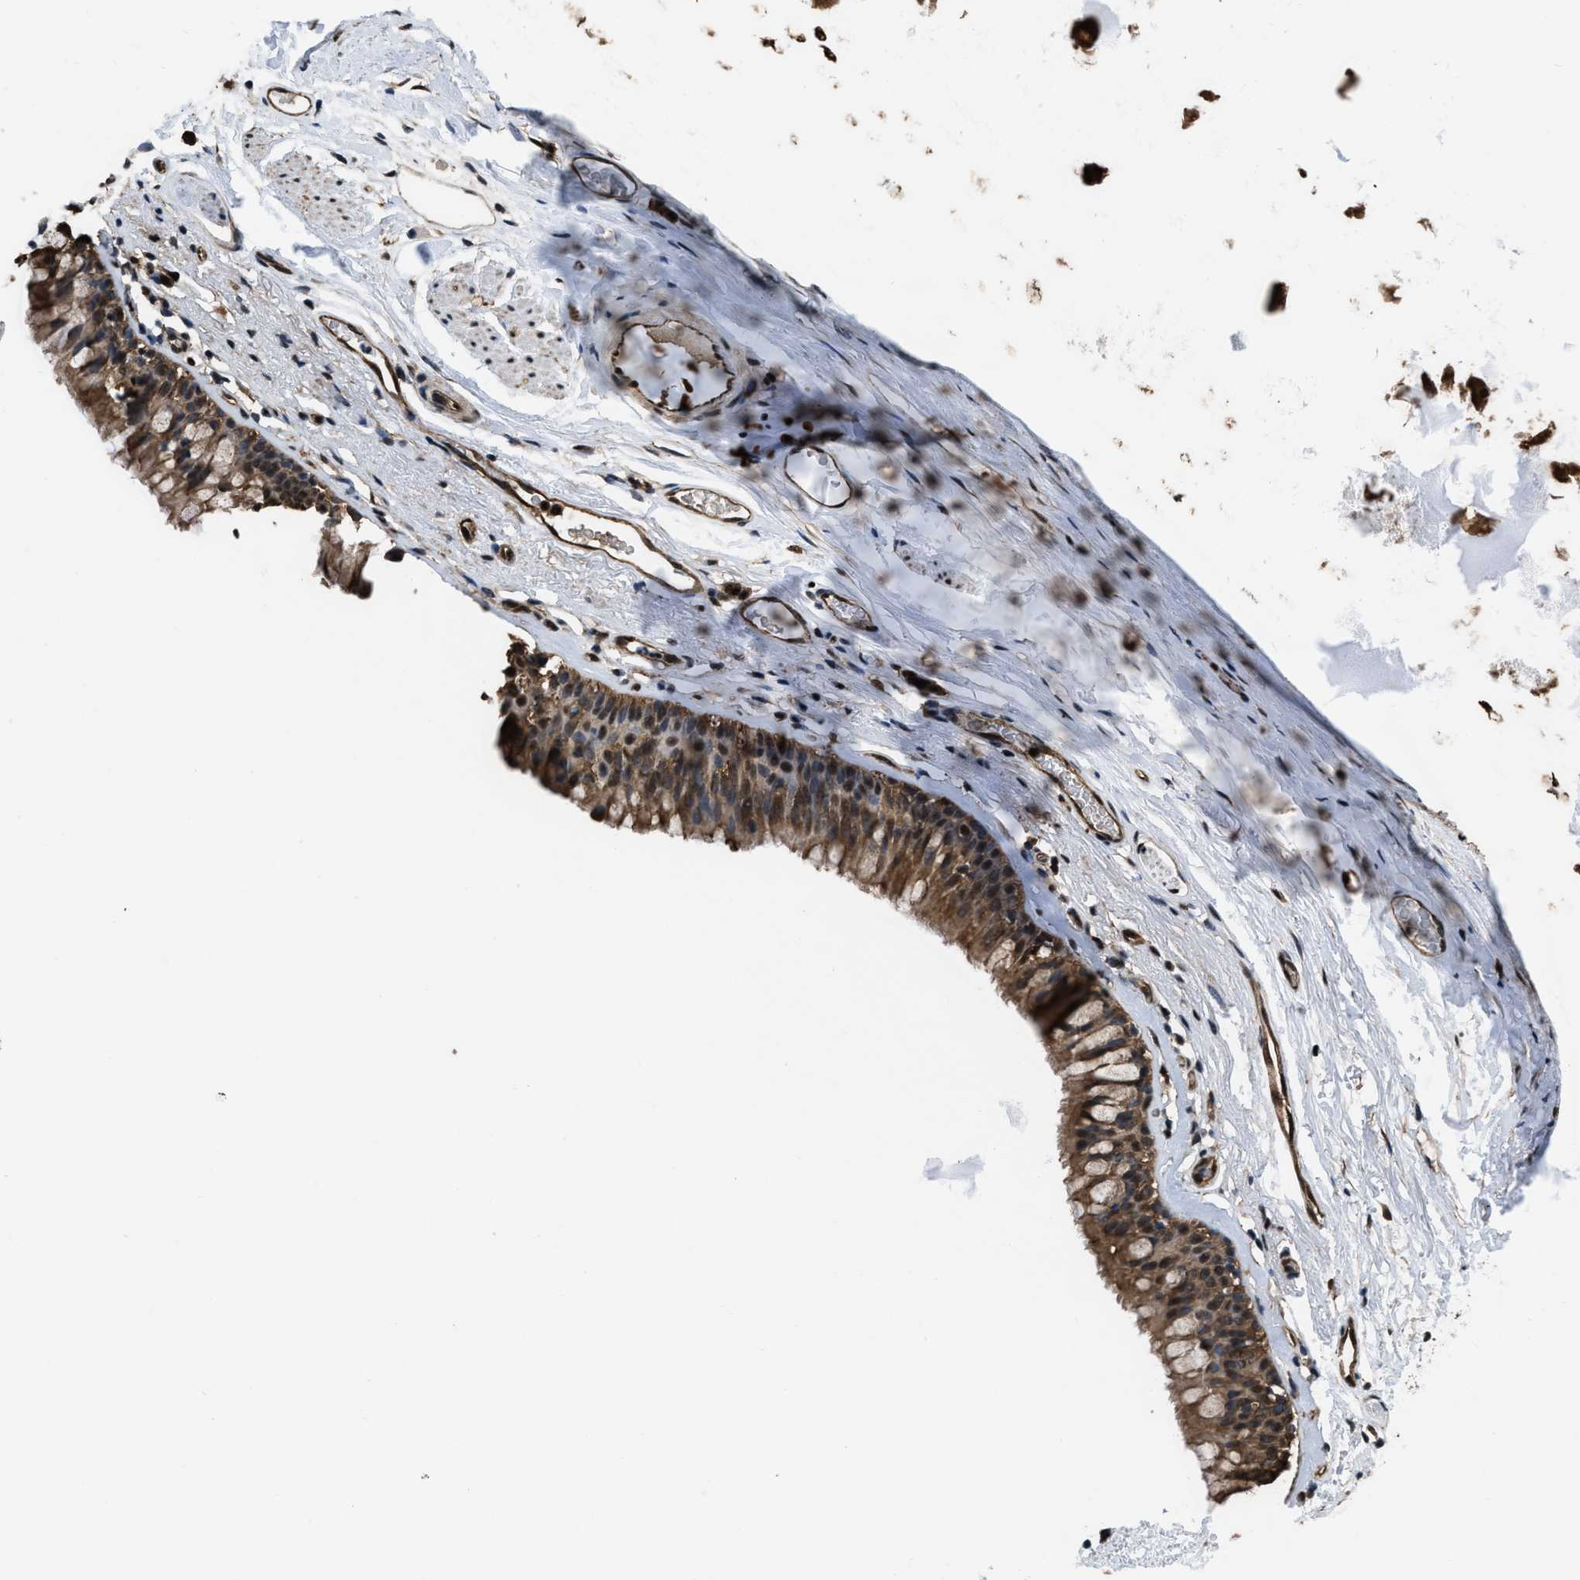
{"staining": {"intensity": "moderate", "quantity": ">75%", "location": "cytoplasmic/membranous,nuclear"}, "tissue": "bronchus", "cell_type": "Respiratory epithelial cells", "image_type": "normal", "snomed": [{"axis": "morphology", "description": "Normal tissue, NOS"}, {"axis": "topography", "description": "Cartilage tissue"}, {"axis": "topography", "description": "Bronchus"}], "caption": "Human bronchus stained with a brown dye displays moderate cytoplasmic/membranous,nuclear positive expression in about >75% of respiratory epithelial cells.", "gene": "FNTA", "patient": {"sex": "female", "age": 53}}